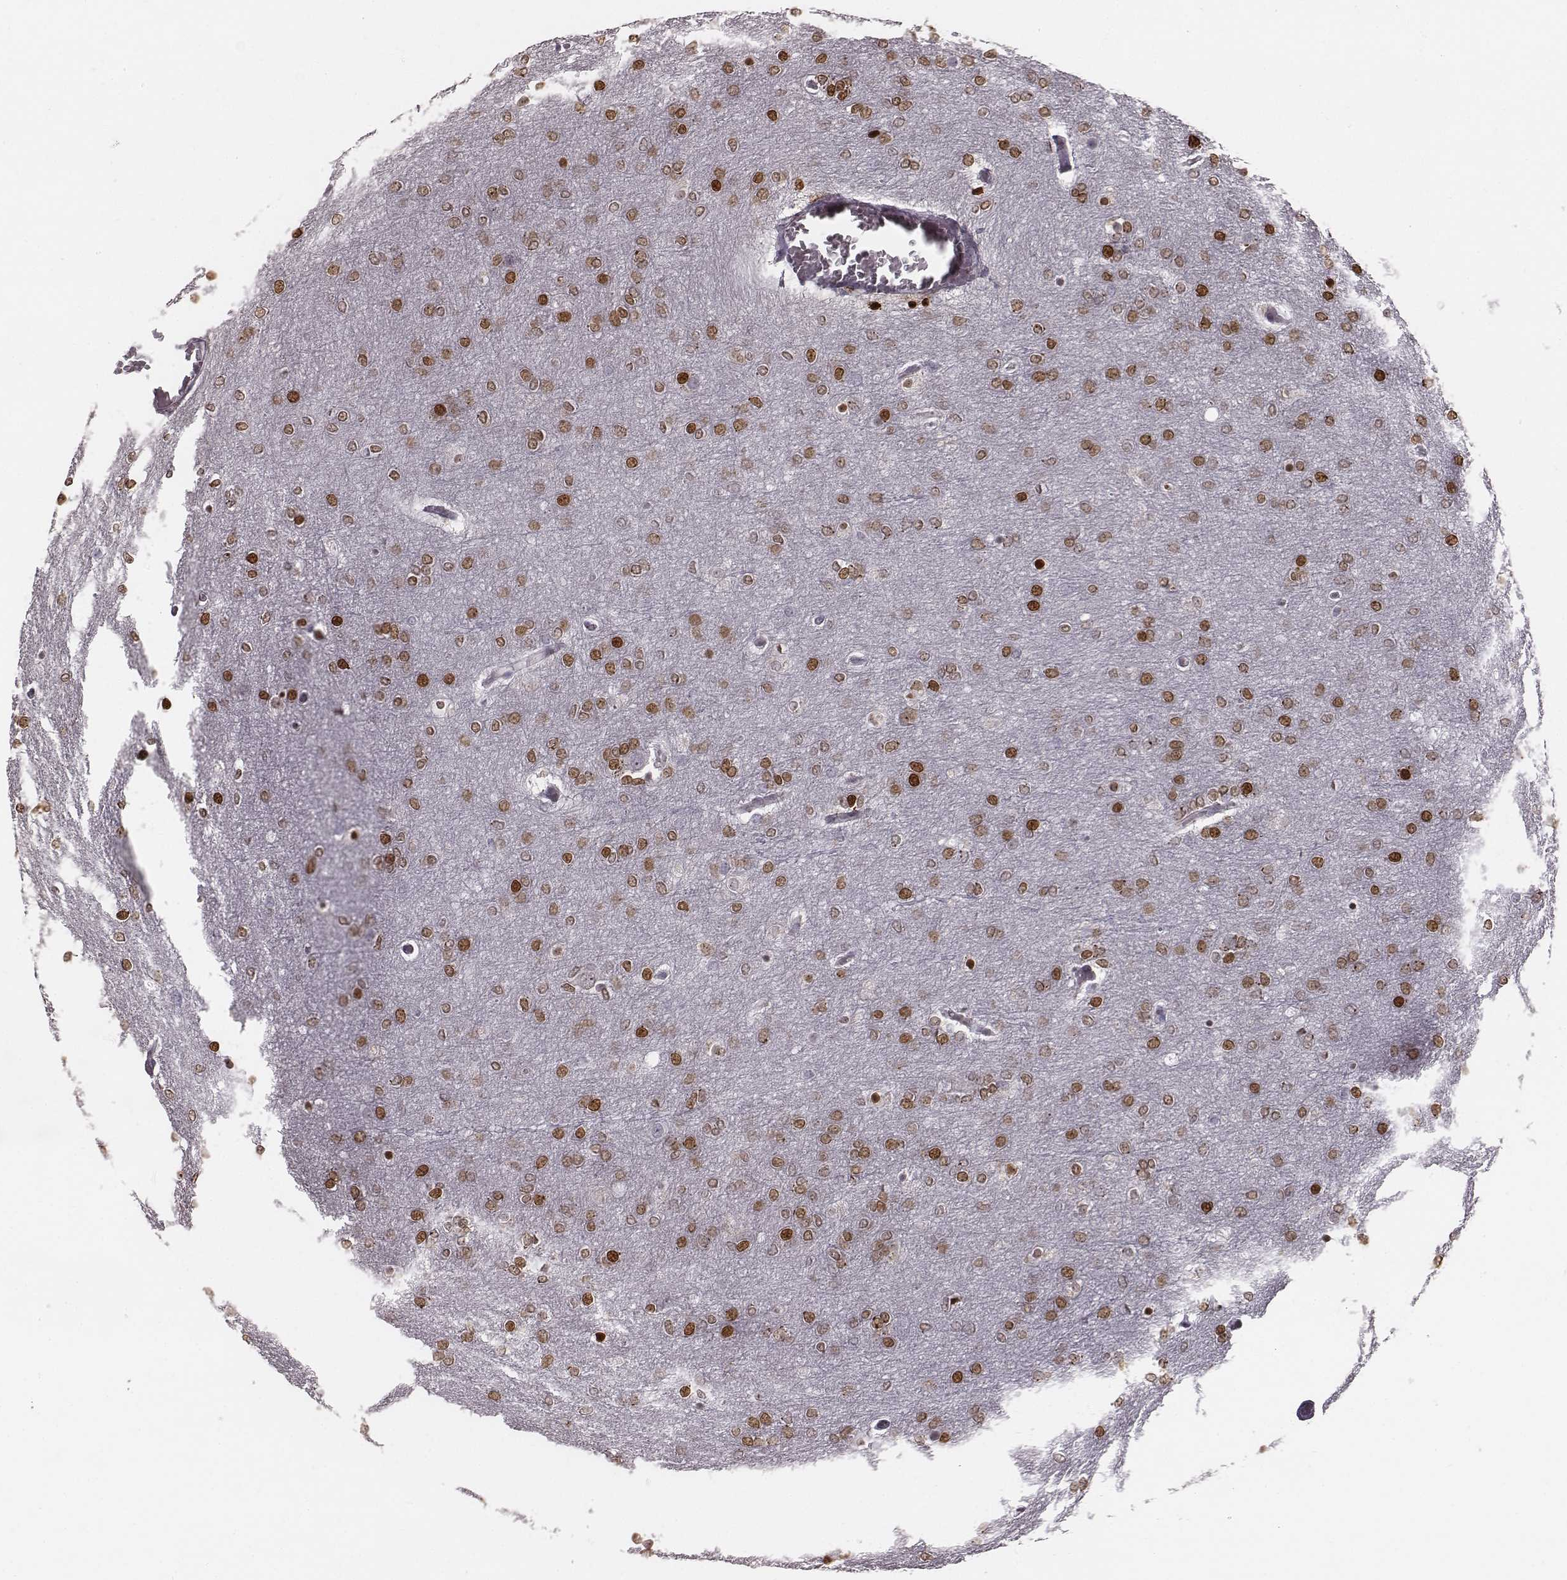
{"staining": {"intensity": "moderate", "quantity": ">75%", "location": "nuclear"}, "tissue": "glioma", "cell_type": "Tumor cells", "image_type": "cancer", "snomed": [{"axis": "morphology", "description": "Glioma, malignant, High grade"}, {"axis": "topography", "description": "Brain"}], "caption": "The image reveals a brown stain indicating the presence of a protein in the nuclear of tumor cells in malignant glioma (high-grade).", "gene": "NDC1", "patient": {"sex": "female", "age": 61}}